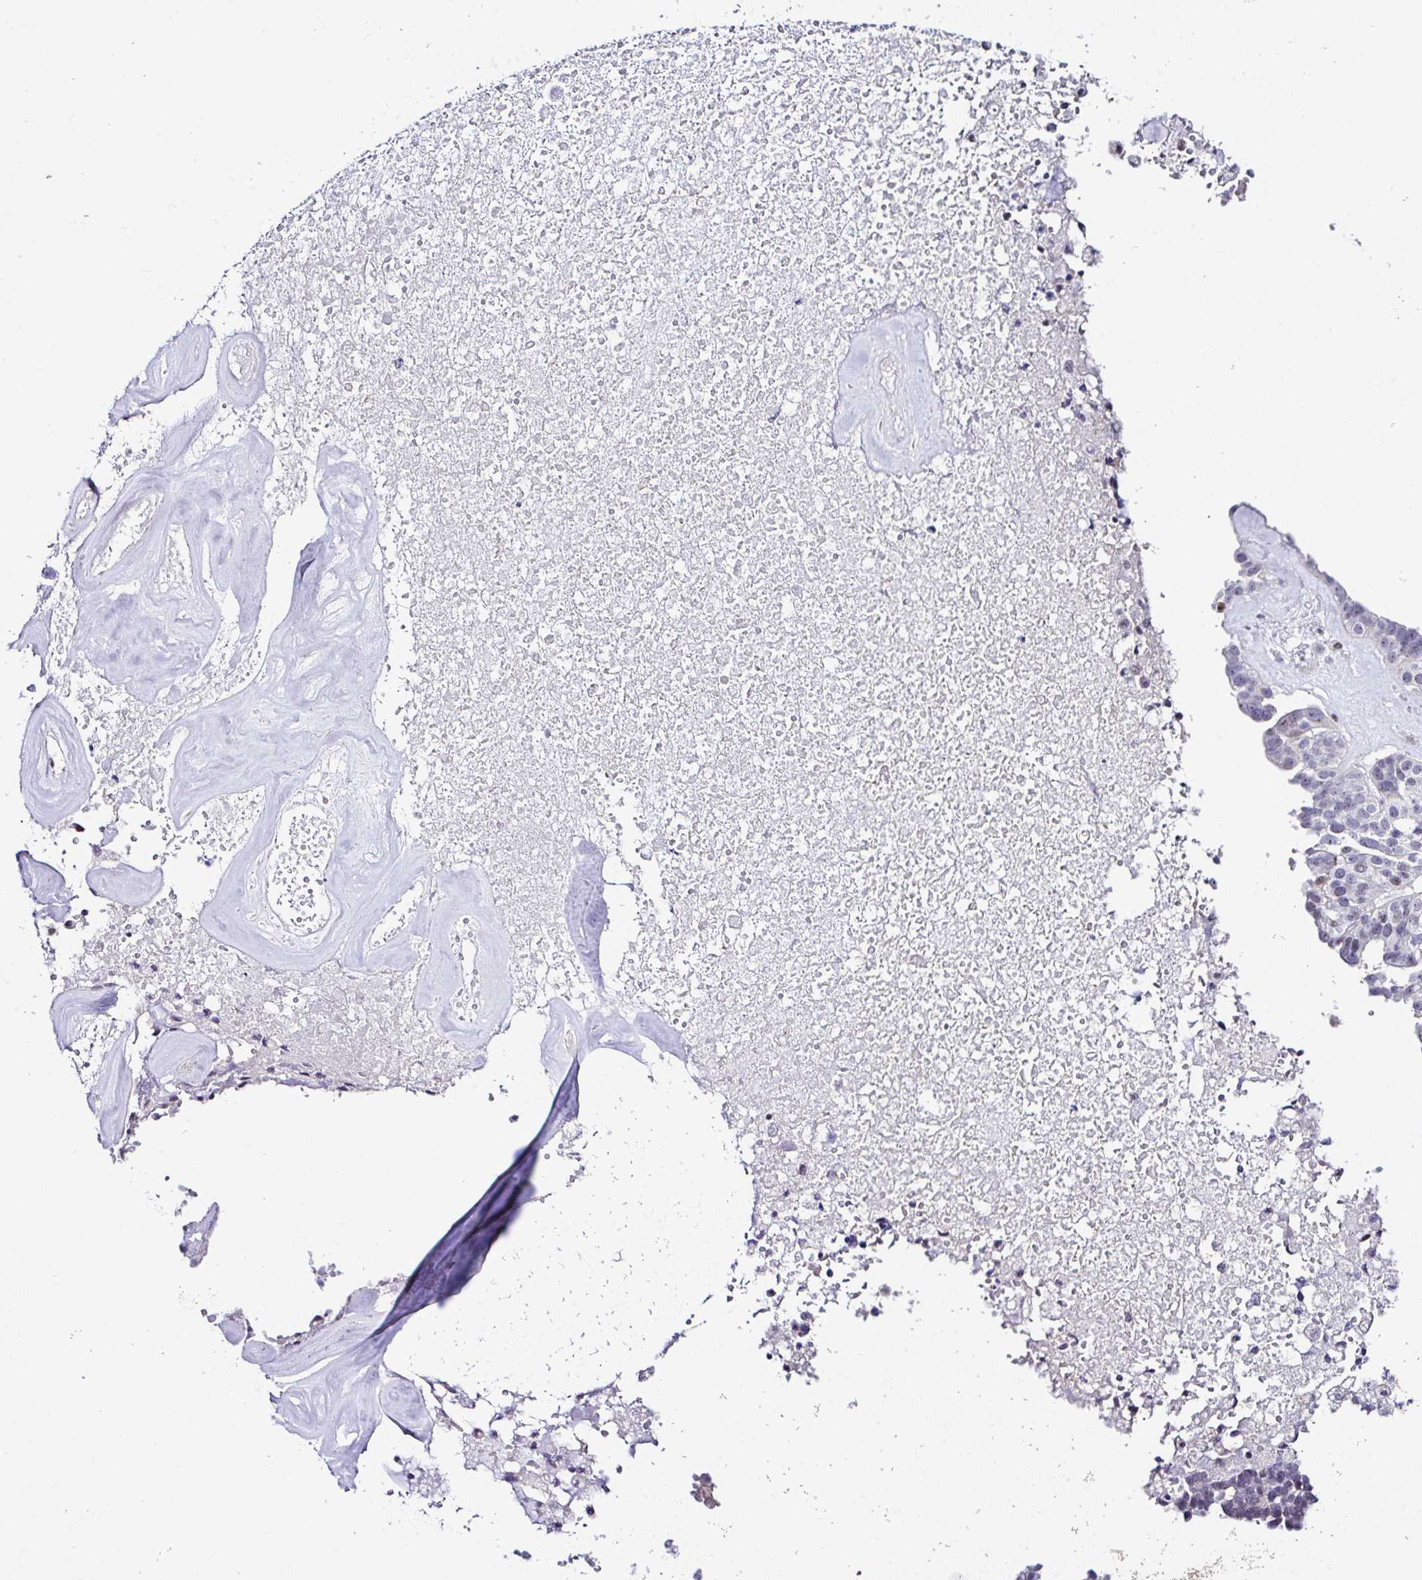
{"staining": {"intensity": "weak", "quantity": "<25%", "location": "nuclear"}, "tissue": "ovarian cancer", "cell_type": "Tumor cells", "image_type": "cancer", "snomed": [{"axis": "morphology", "description": "Cystadenocarcinoma, serous, NOS"}, {"axis": "topography", "description": "Ovary"}], "caption": "This is a micrograph of IHC staining of ovarian serous cystadenocarcinoma, which shows no expression in tumor cells.", "gene": "FBXO34", "patient": {"sex": "female", "age": 59}}